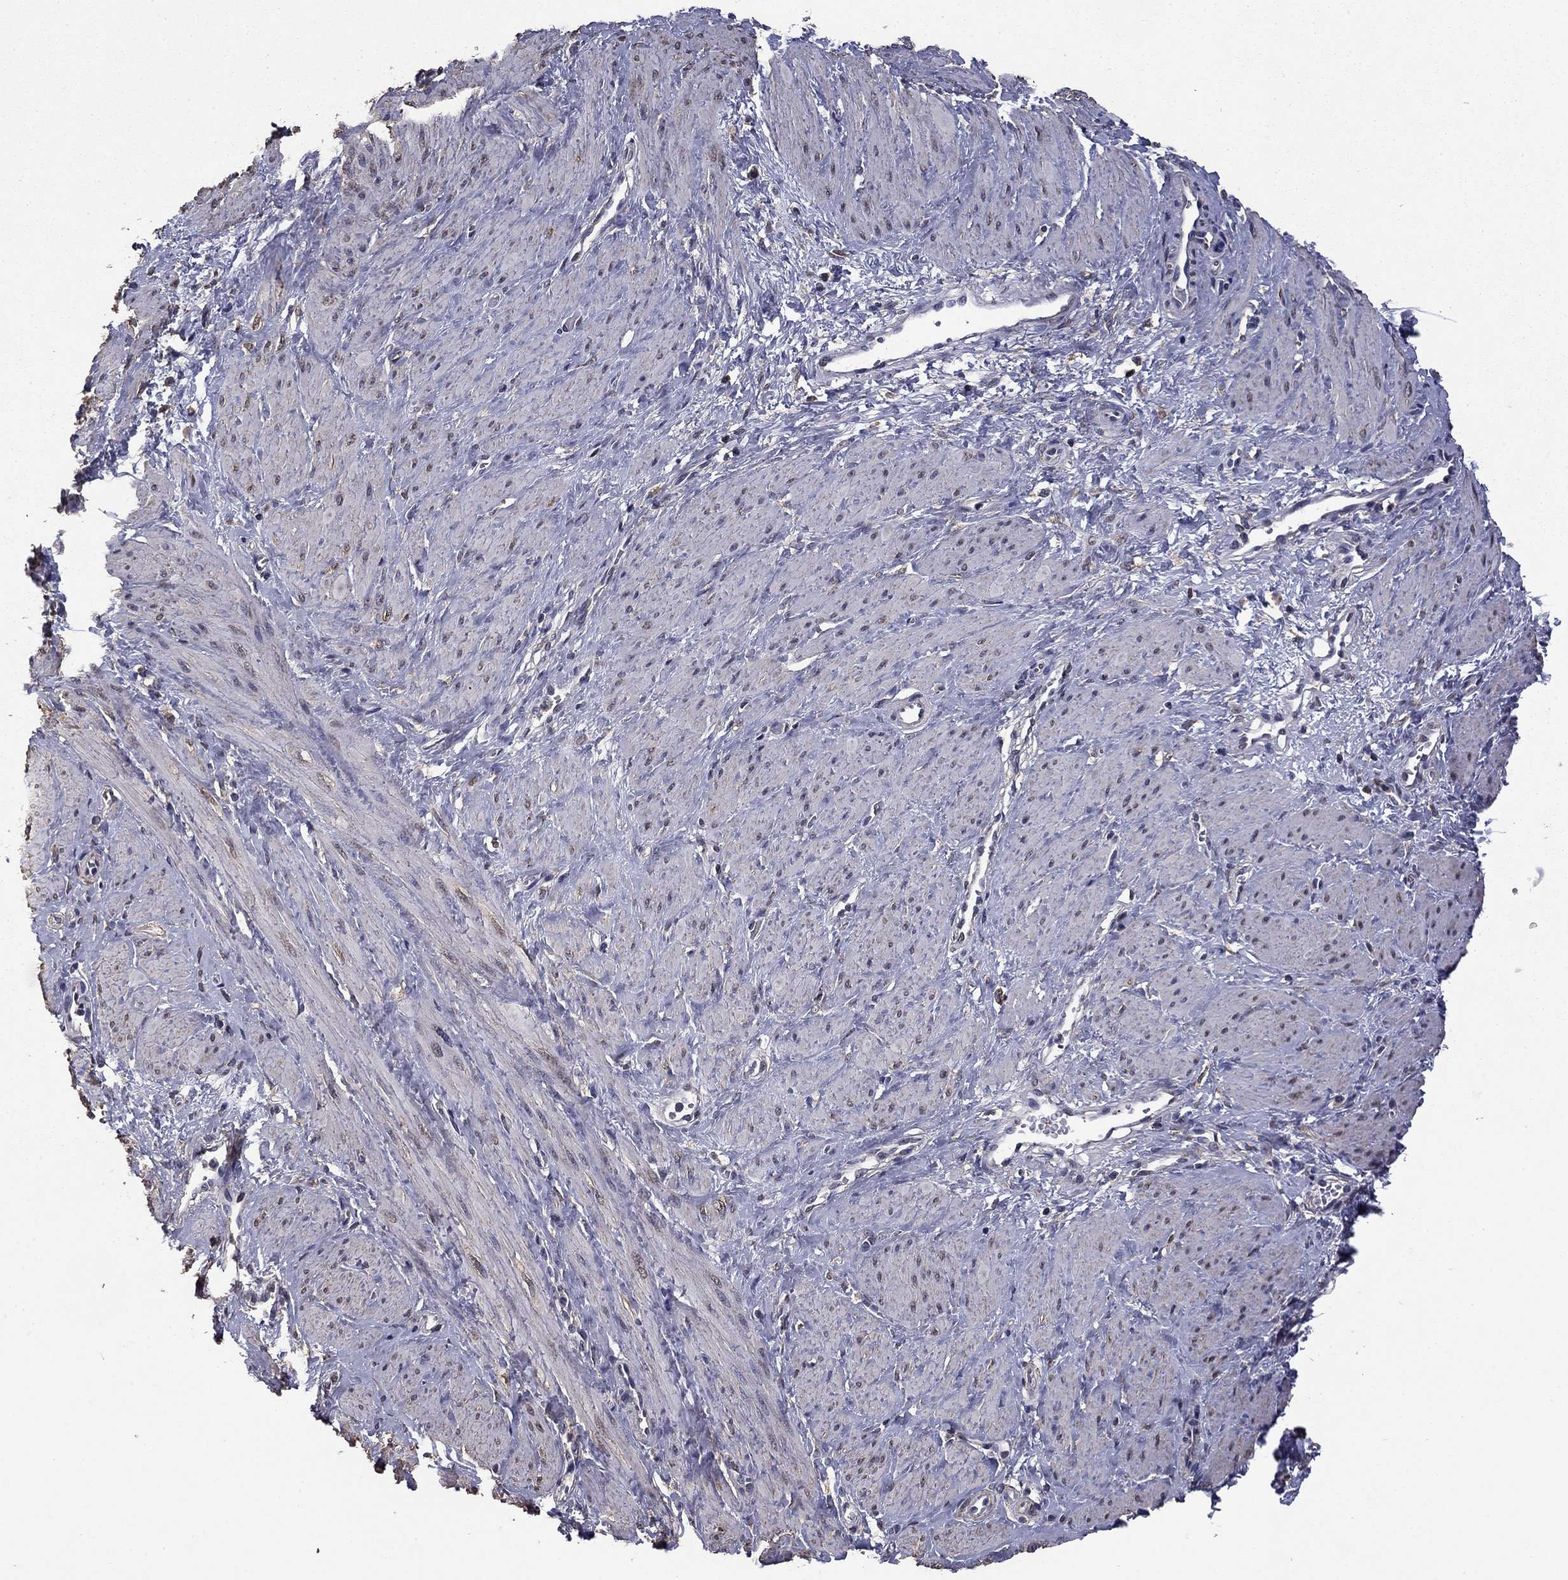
{"staining": {"intensity": "negative", "quantity": "none", "location": "none"}, "tissue": "smooth muscle", "cell_type": "Smooth muscle cells", "image_type": "normal", "snomed": [{"axis": "morphology", "description": "Normal tissue, NOS"}, {"axis": "topography", "description": "Smooth muscle"}, {"axis": "topography", "description": "Uterus"}], "caption": "A micrograph of human smooth muscle is negative for staining in smooth muscle cells. Brightfield microscopy of immunohistochemistry (IHC) stained with DAB (3,3'-diaminobenzidine) (brown) and hematoxylin (blue), captured at high magnification.", "gene": "MFAP3L", "patient": {"sex": "female", "age": 39}}